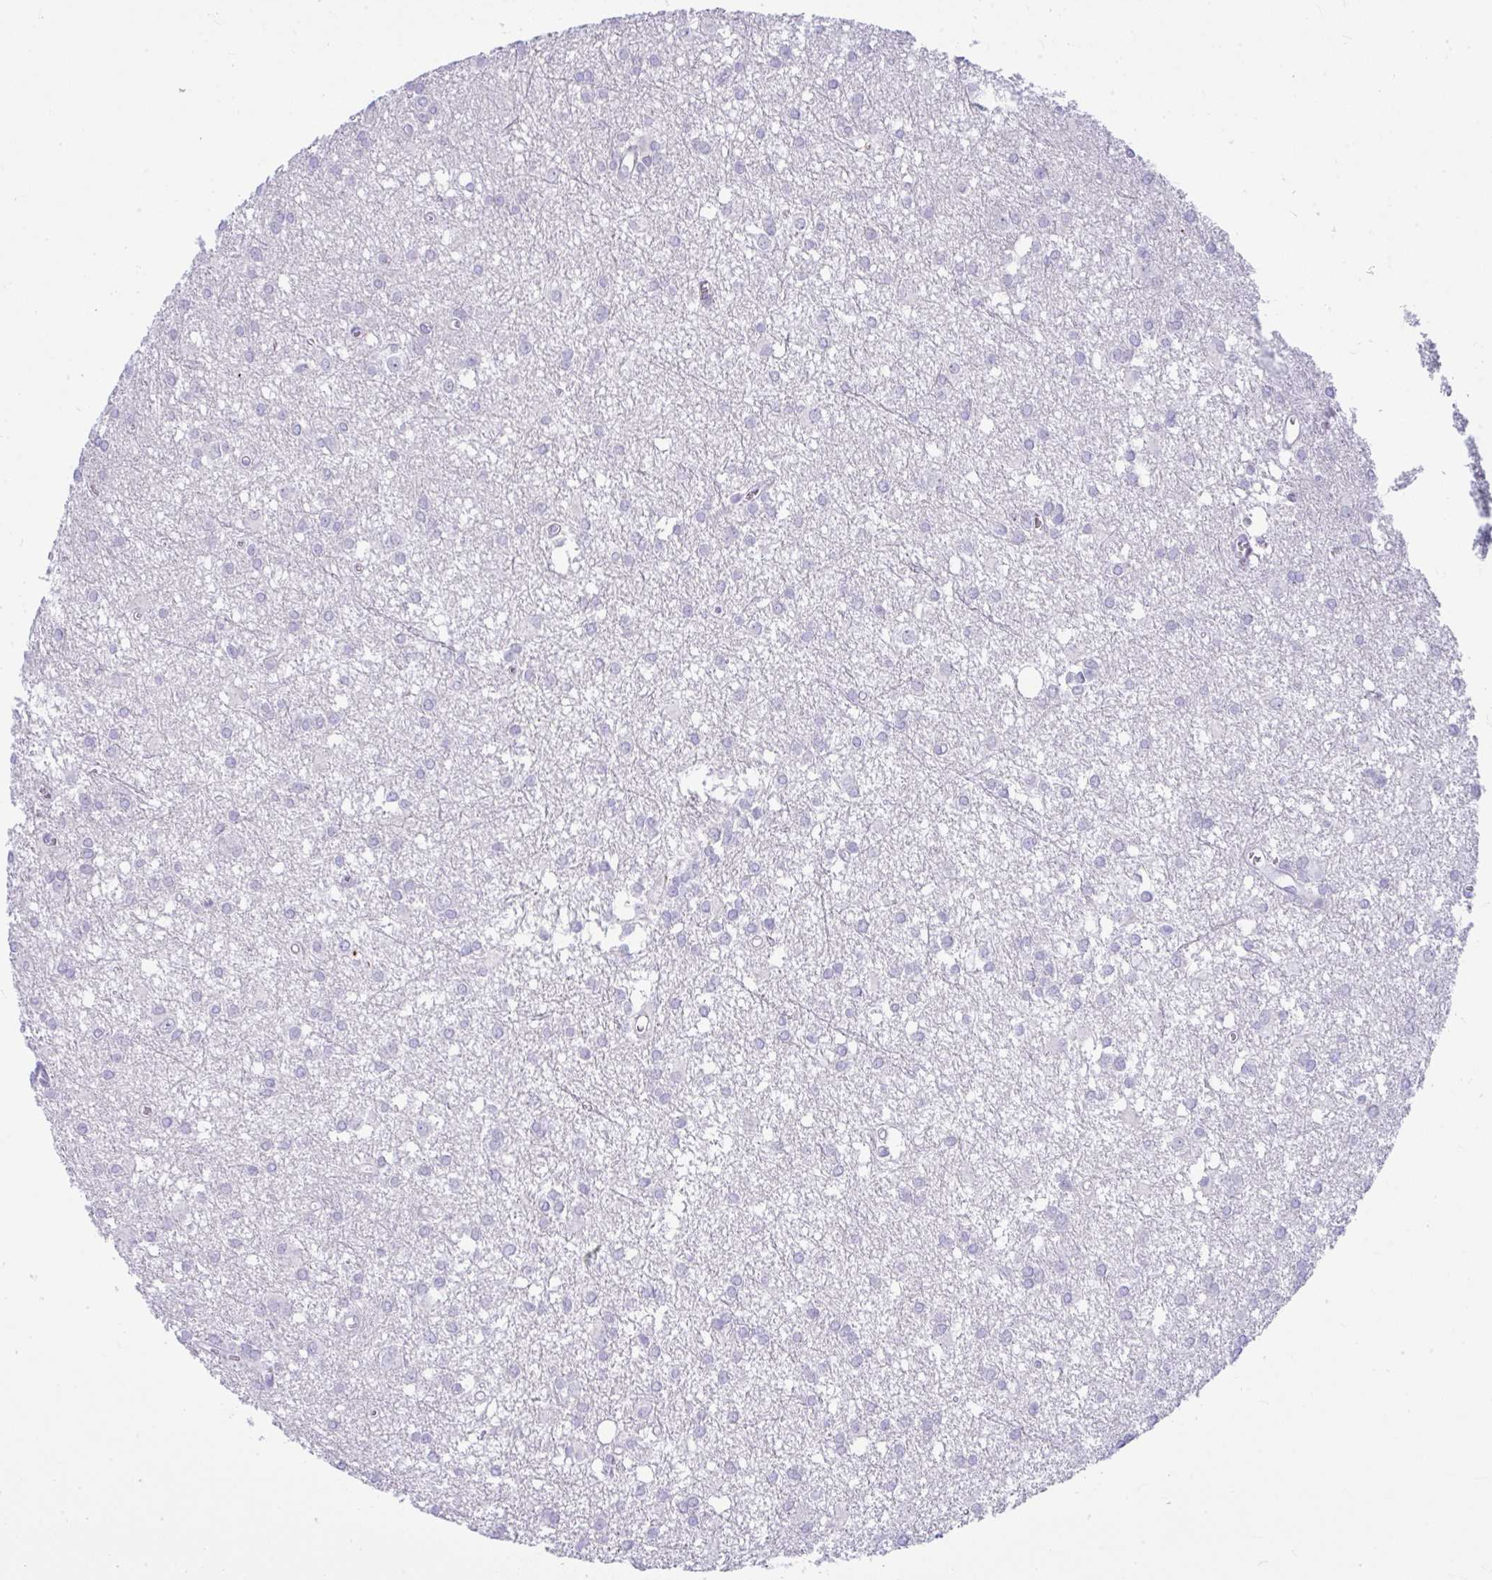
{"staining": {"intensity": "negative", "quantity": "none", "location": "none"}, "tissue": "glioma", "cell_type": "Tumor cells", "image_type": "cancer", "snomed": [{"axis": "morphology", "description": "Glioma, malignant, High grade"}, {"axis": "topography", "description": "Brain"}], "caption": "Image shows no protein expression in tumor cells of glioma tissue.", "gene": "ISL1", "patient": {"sex": "male", "age": 48}}